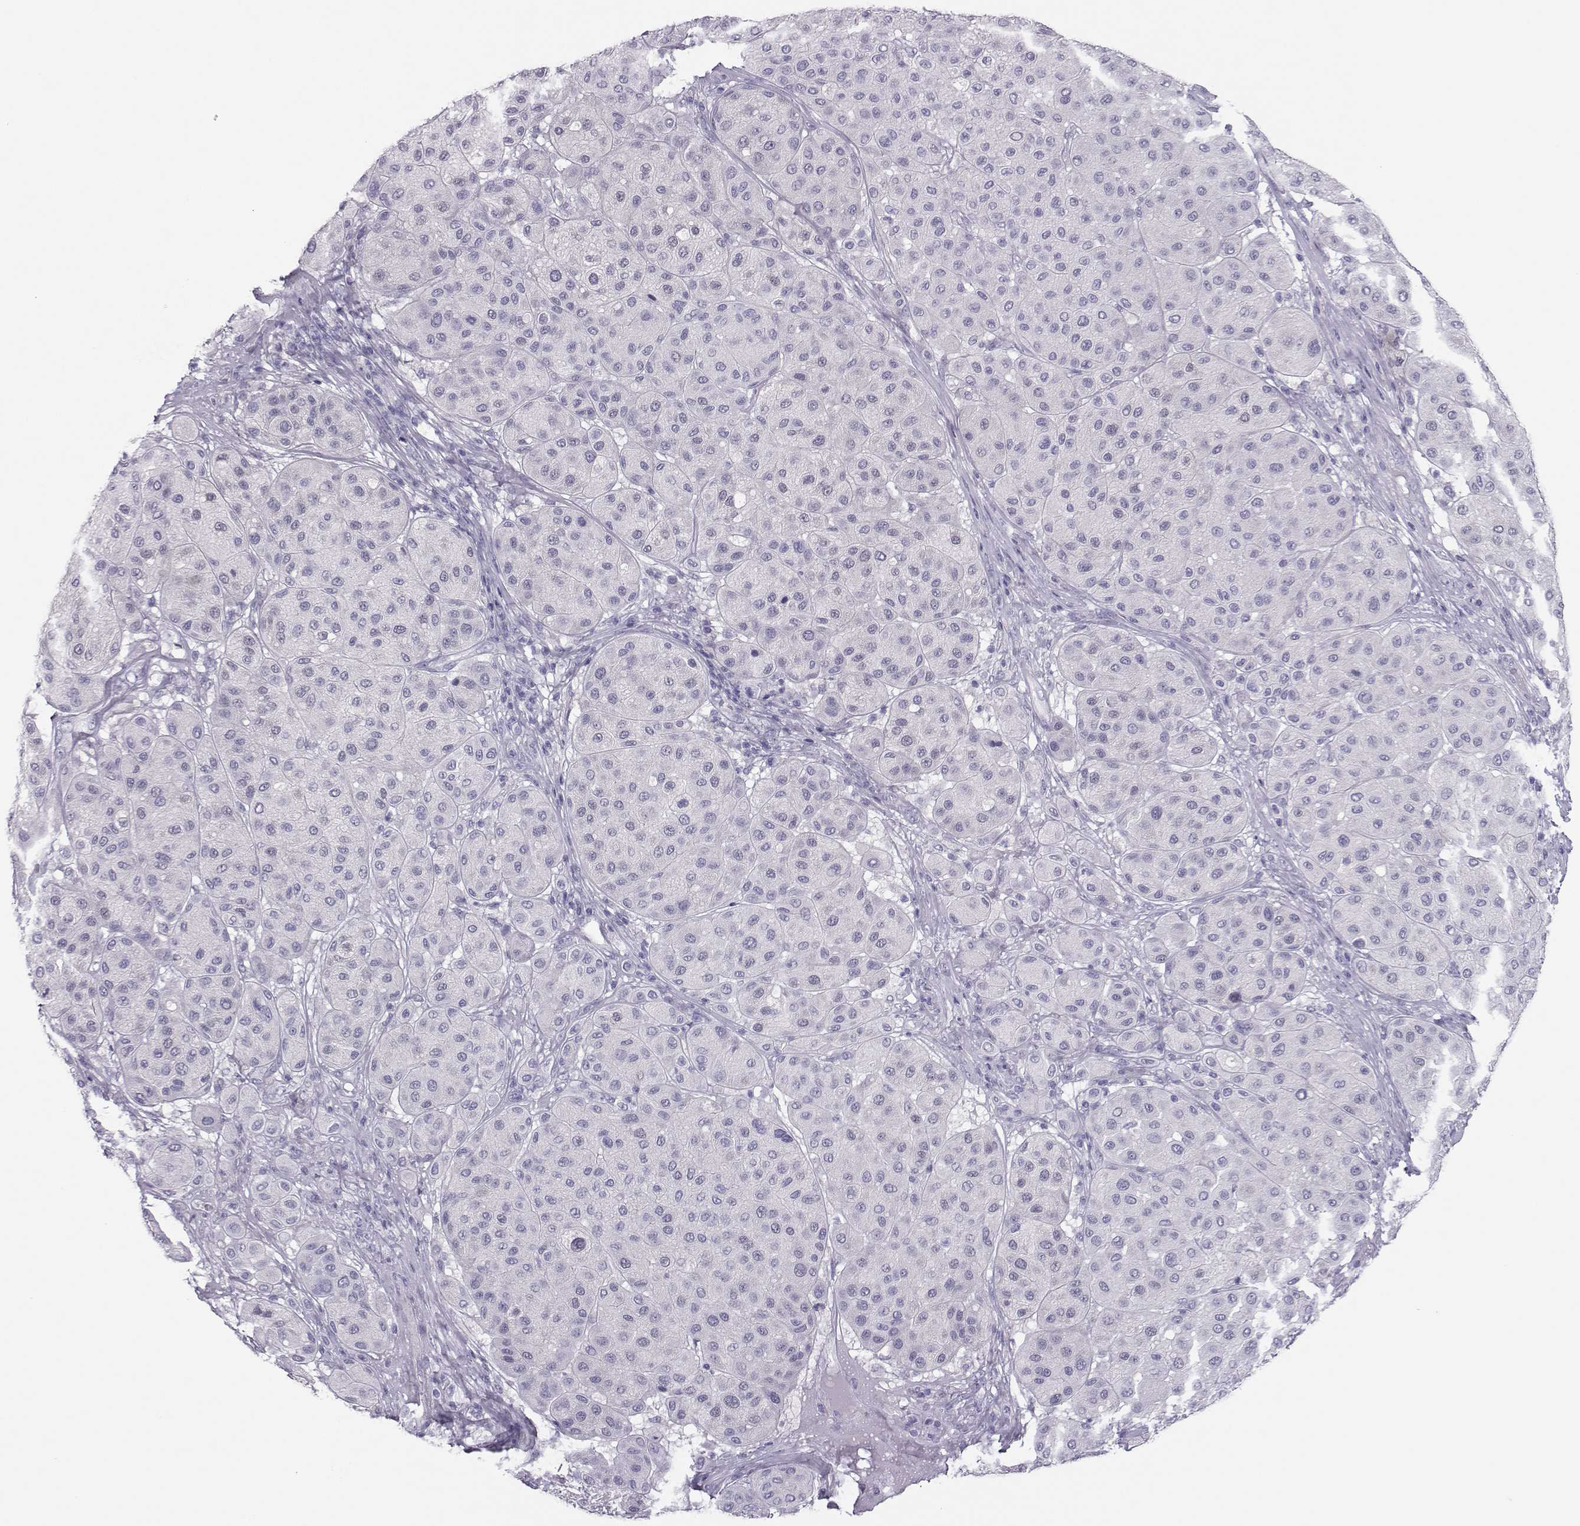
{"staining": {"intensity": "negative", "quantity": "none", "location": "none"}, "tissue": "melanoma", "cell_type": "Tumor cells", "image_type": "cancer", "snomed": [{"axis": "morphology", "description": "Malignant melanoma, Metastatic site"}, {"axis": "topography", "description": "Smooth muscle"}], "caption": "Human malignant melanoma (metastatic site) stained for a protein using immunohistochemistry (IHC) reveals no positivity in tumor cells.", "gene": "TRPM7", "patient": {"sex": "male", "age": 41}}